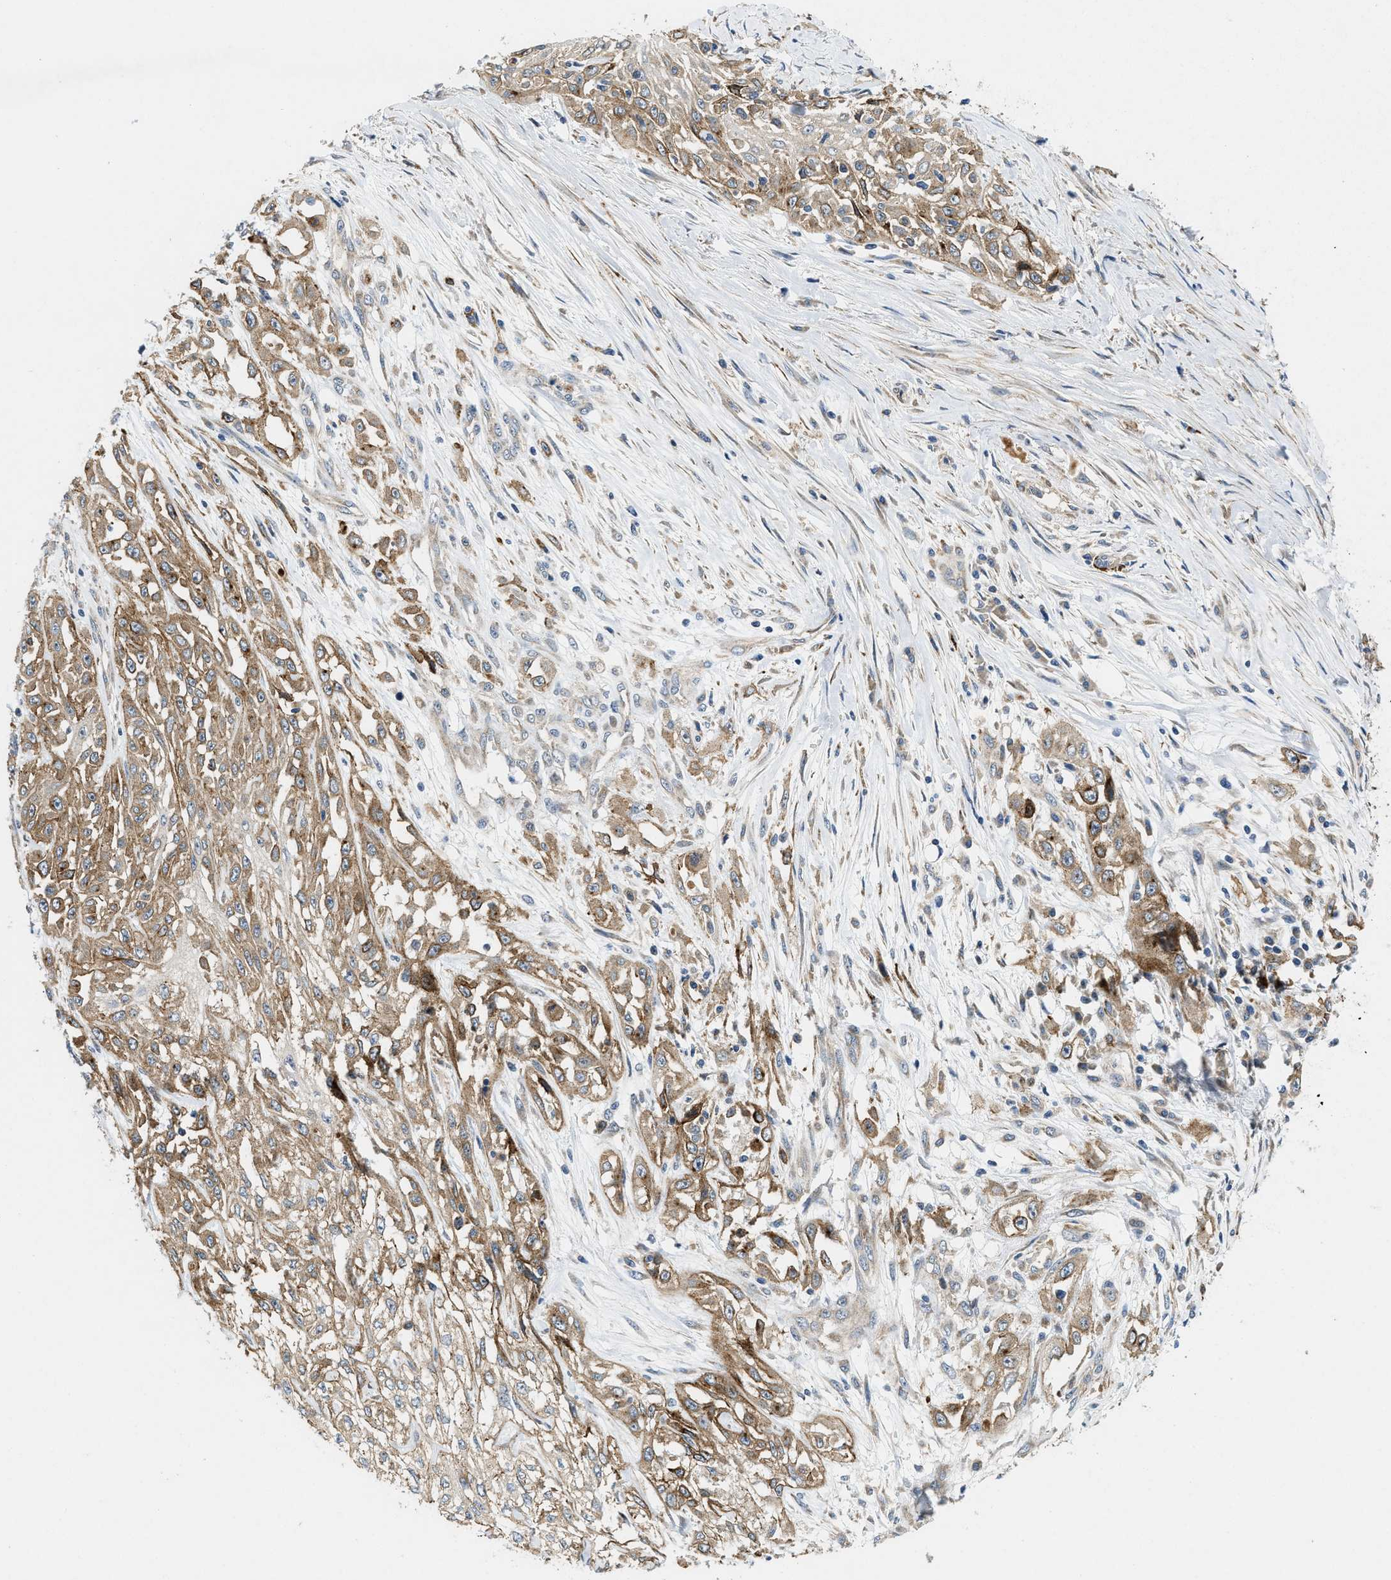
{"staining": {"intensity": "moderate", "quantity": ">75%", "location": "cytoplasmic/membranous"}, "tissue": "skin cancer", "cell_type": "Tumor cells", "image_type": "cancer", "snomed": [{"axis": "morphology", "description": "Squamous cell carcinoma, NOS"}, {"axis": "morphology", "description": "Squamous cell carcinoma, metastatic, NOS"}, {"axis": "topography", "description": "Skin"}, {"axis": "topography", "description": "Lymph node"}], "caption": "High-power microscopy captured an IHC micrograph of metastatic squamous cell carcinoma (skin), revealing moderate cytoplasmic/membranous staining in about >75% of tumor cells.", "gene": "ZNF599", "patient": {"sex": "male", "age": 75}}